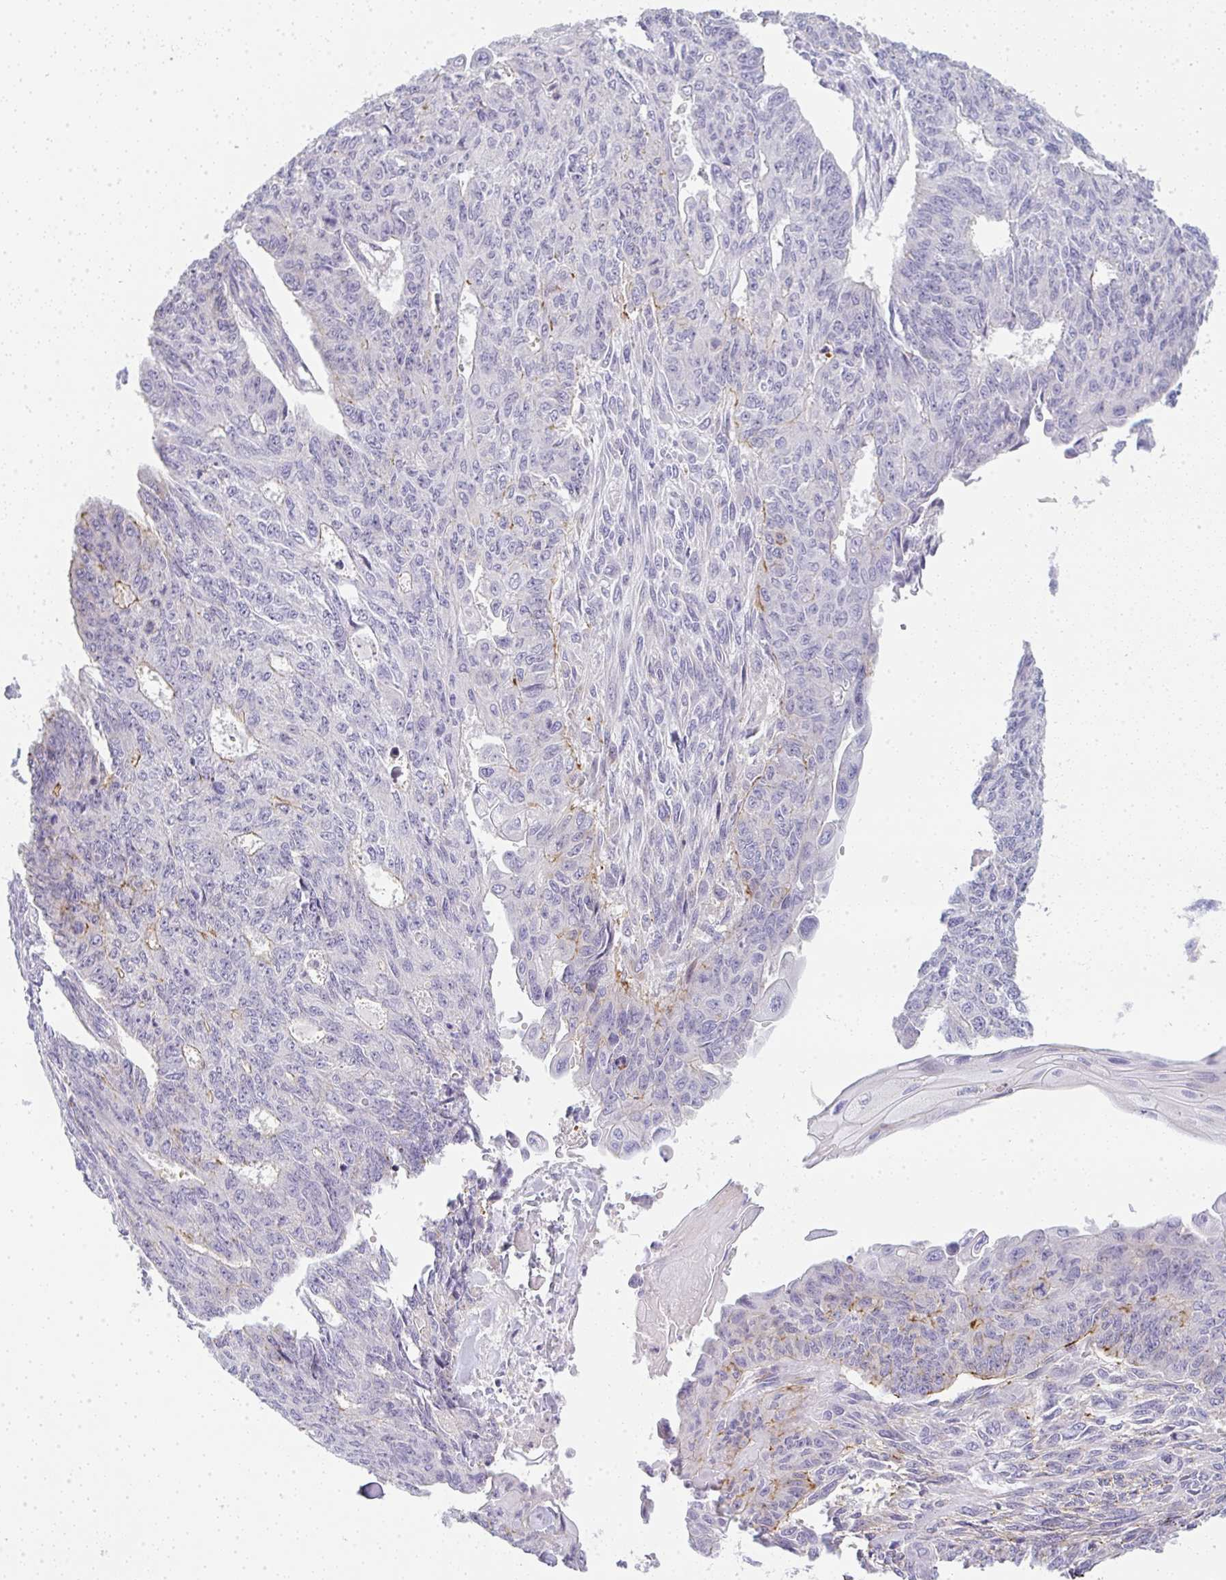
{"staining": {"intensity": "weak", "quantity": "<25%", "location": "cytoplasmic/membranous"}, "tissue": "endometrial cancer", "cell_type": "Tumor cells", "image_type": "cancer", "snomed": [{"axis": "morphology", "description": "Adenocarcinoma, NOS"}, {"axis": "topography", "description": "Endometrium"}], "caption": "An immunohistochemistry (IHC) image of adenocarcinoma (endometrial) is shown. There is no staining in tumor cells of adenocarcinoma (endometrial).", "gene": "LPAR4", "patient": {"sex": "female", "age": 32}}